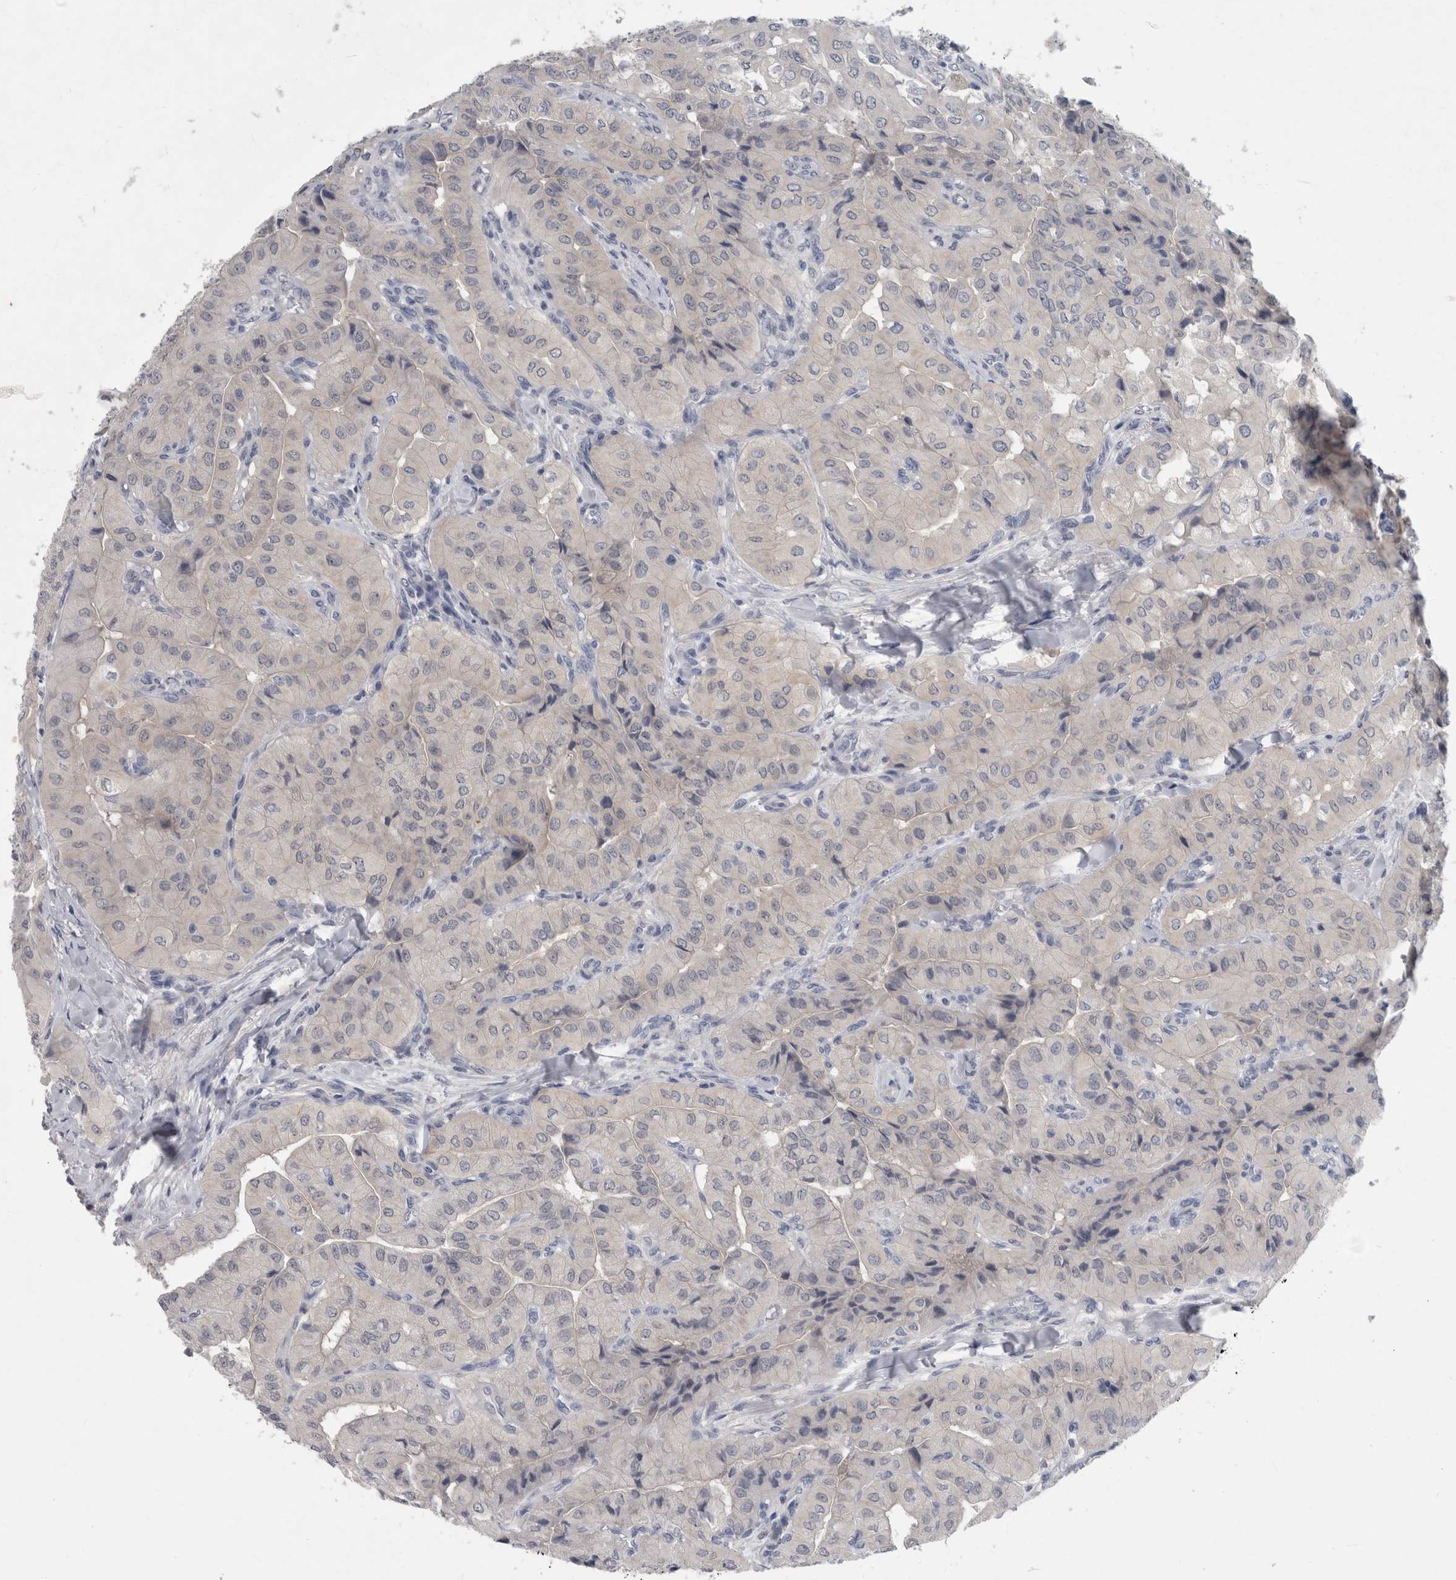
{"staining": {"intensity": "negative", "quantity": "none", "location": "none"}, "tissue": "thyroid cancer", "cell_type": "Tumor cells", "image_type": "cancer", "snomed": [{"axis": "morphology", "description": "Papillary adenocarcinoma, NOS"}, {"axis": "topography", "description": "Thyroid gland"}], "caption": "Tumor cells show no significant protein staining in thyroid cancer (papillary adenocarcinoma).", "gene": "FAM83H", "patient": {"sex": "female", "age": 59}}